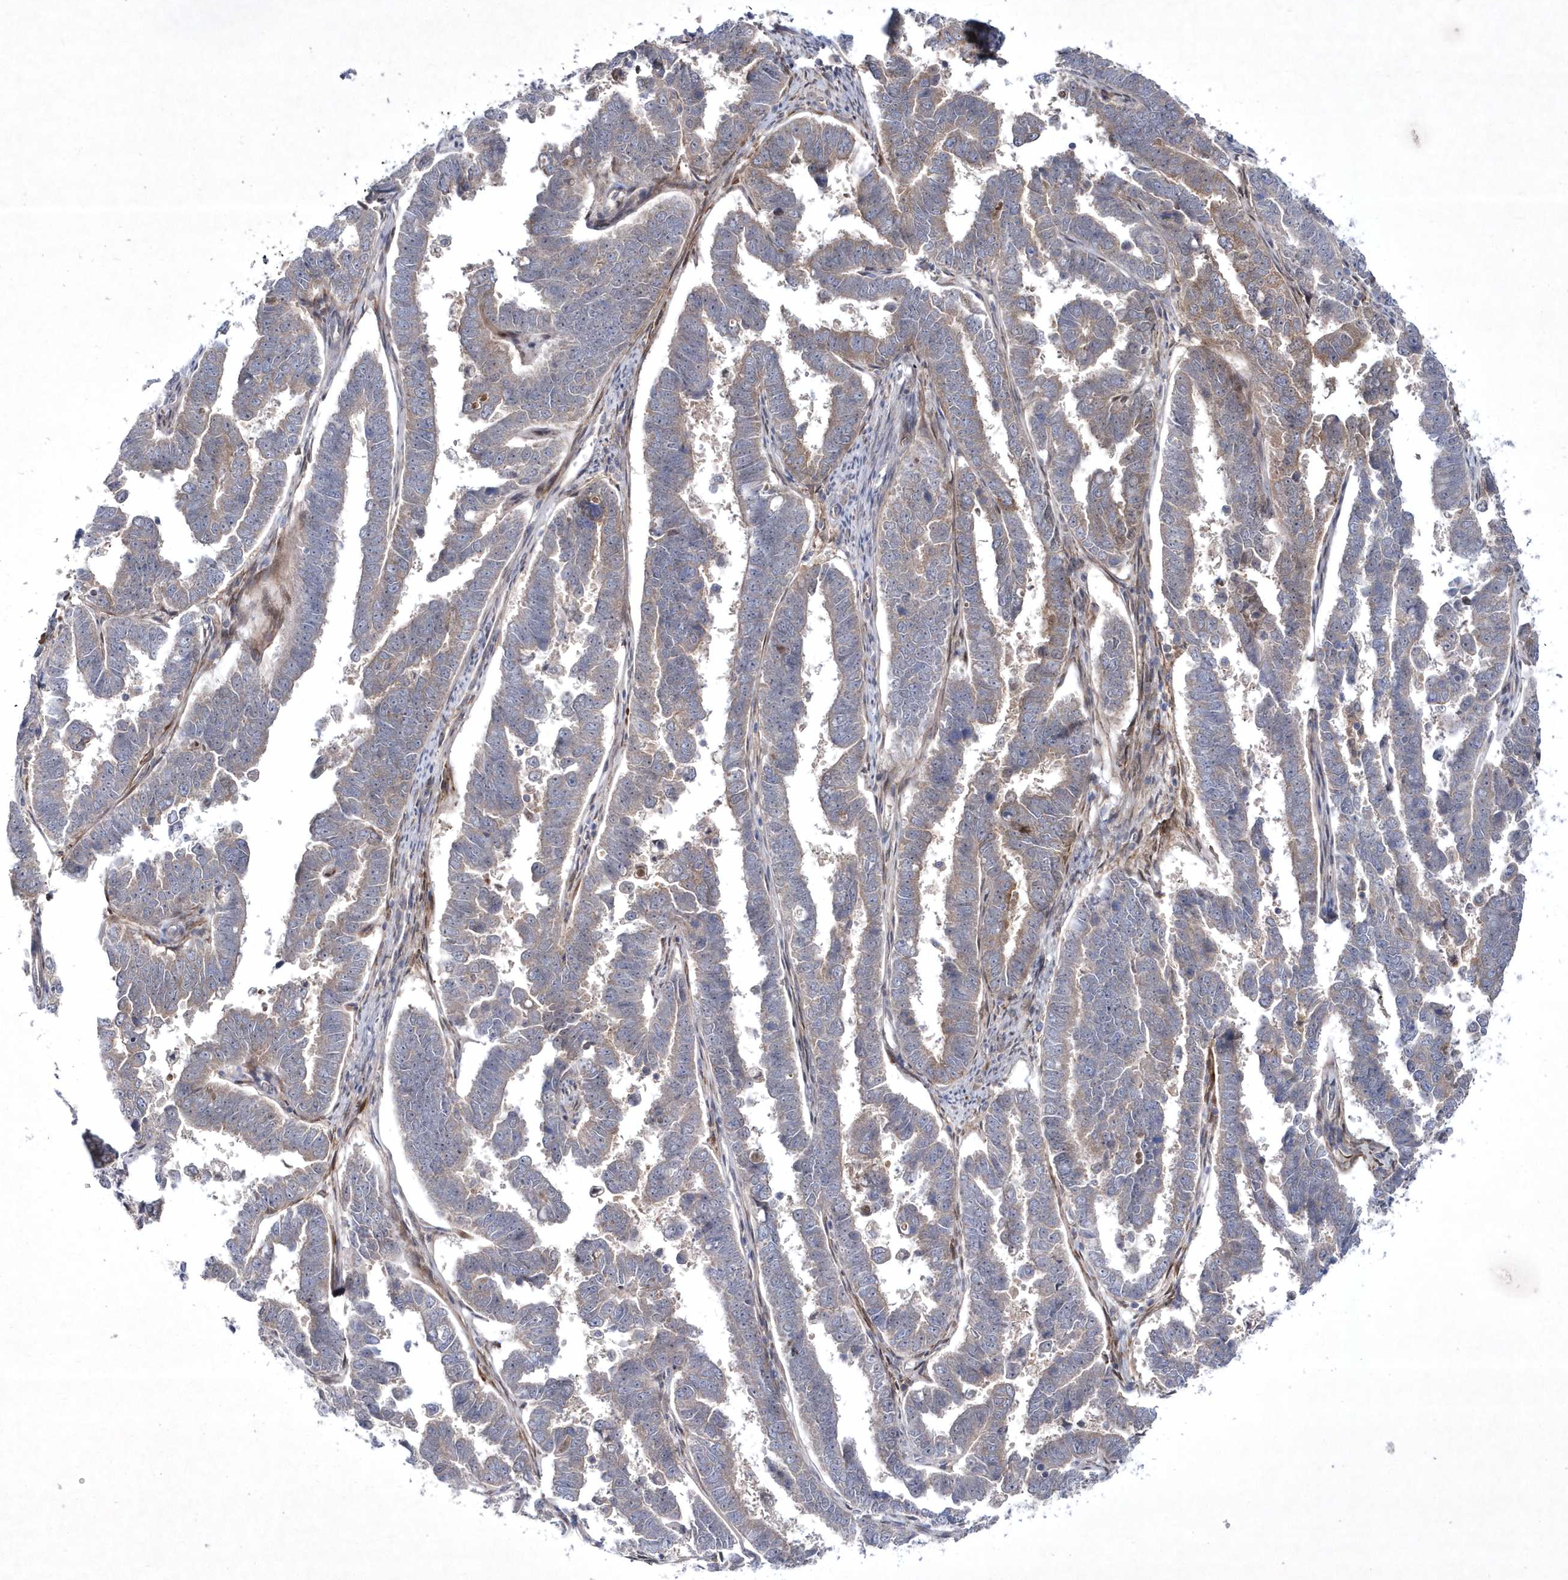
{"staining": {"intensity": "weak", "quantity": "<25%", "location": "cytoplasmic/membranous"}, "tissue": "endometrial cancer", "cell_type": "Tumor cells", "image_type": "cancer", "snomed": [{"axis": "morphology", "description": "Adenocarcinoma, NOS"}, {"axis": "topography", "description": "Endometrium"}], "caption": "An immunohistochemistry (IHC) histopathology image of endometrial cancer is shown. There is no staining in tumor cells of endometrial cancer. (Stains: DAB IHC with hematoxylin counter stain, Microscopy: brightfield microscopy at high magnification).", "gene": "DSPP", "patient": {"sex": "female", "age": 75}}